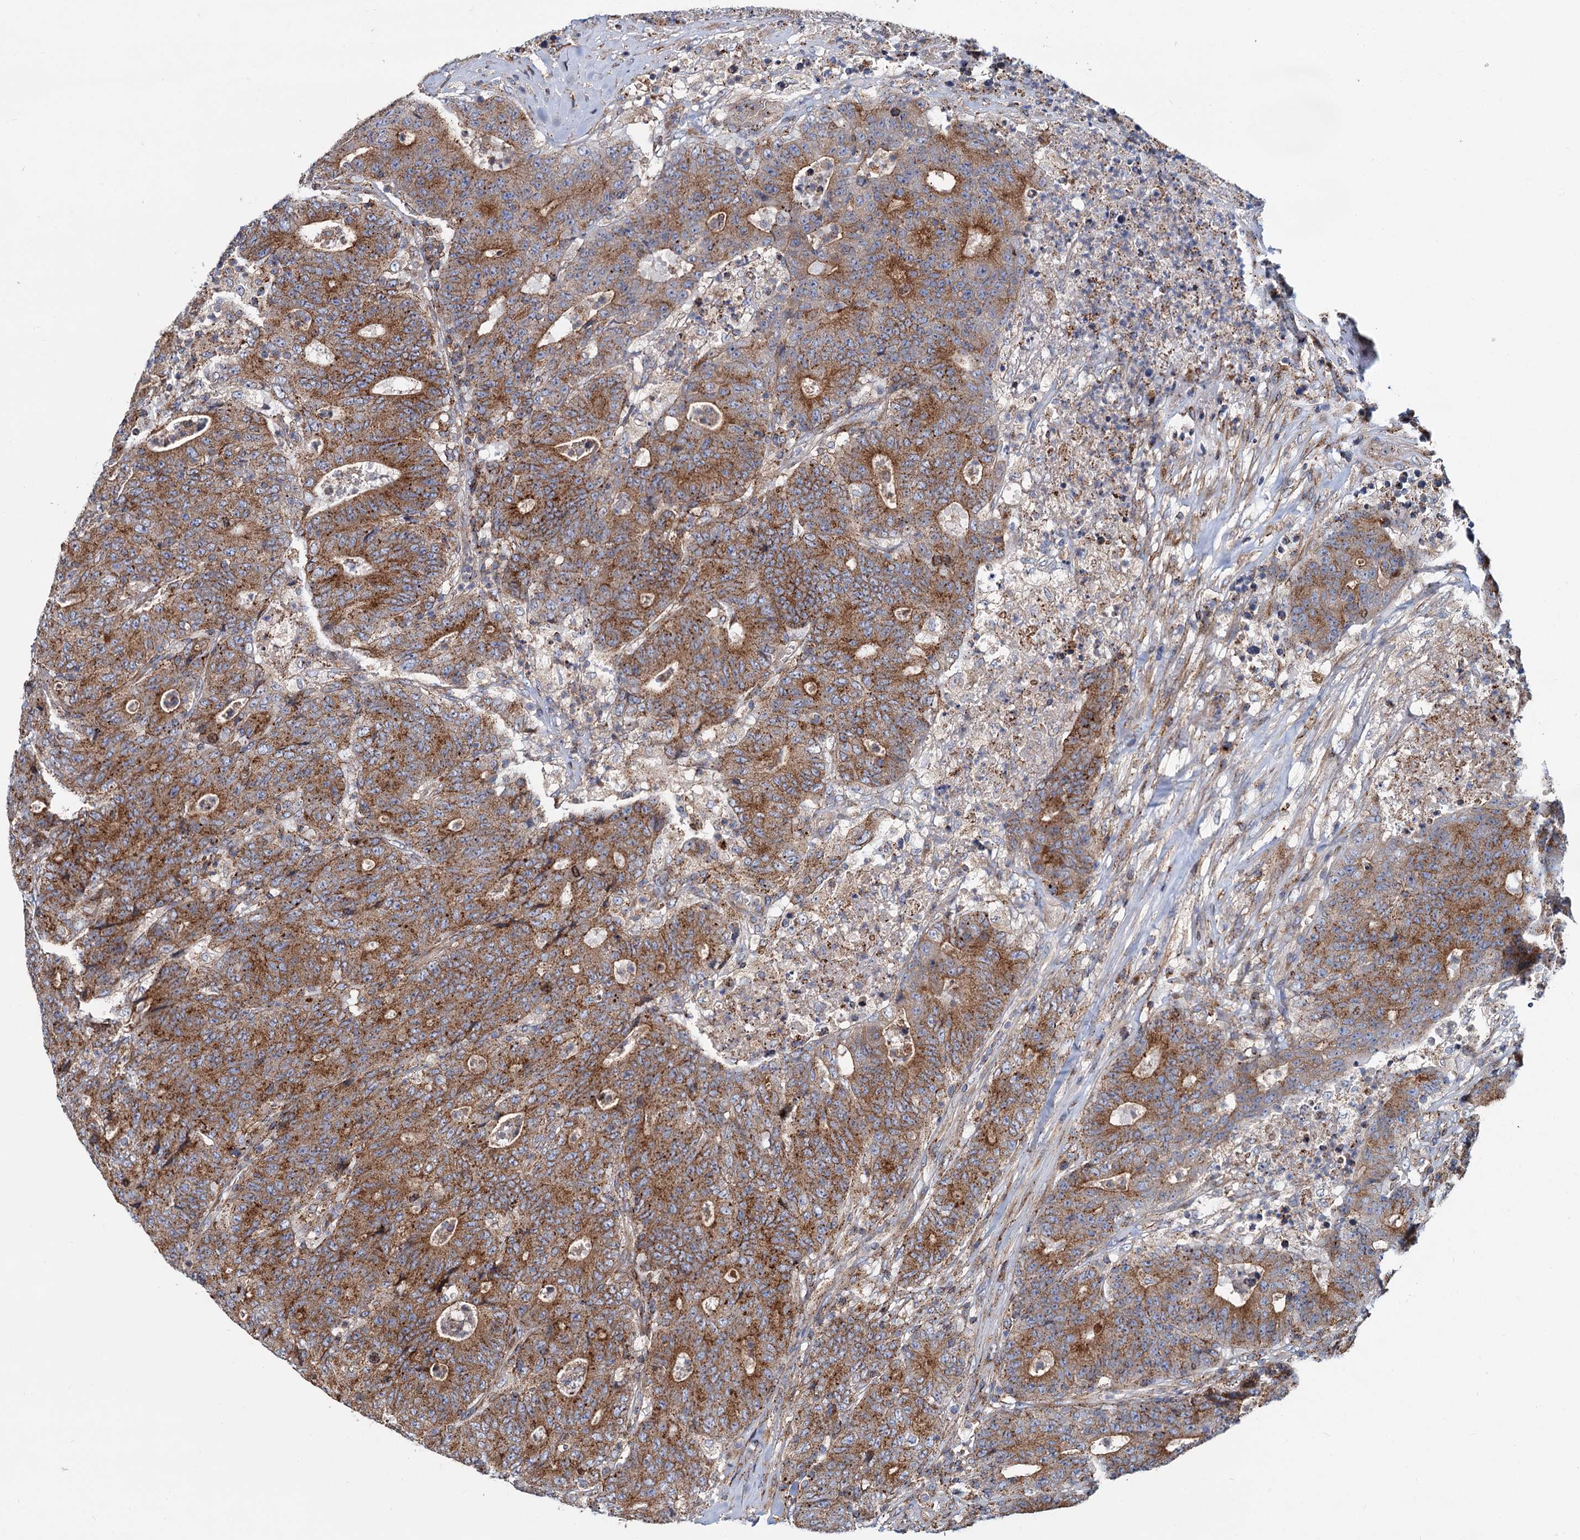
{"staining": {"intensity": "moderate", "quantity": ">75%", "location": "cytoplasmic/membranous"}, "tissue": "colorectal cancer", "cell_type": "Tumor cells", "image_type": "cancer", "snomed": [{"axis": "morphology", "description": "Adenocarcinoma, NOS"}, {"axis": "topography", "description": "Colon"}], "caption": "DAB immunohistochemical staining of adenocarcinoma (colorectal) reveals moderate cytoplasmic/membranous protein positivity in about >75% of tumor cells.", "gene": "PSEN1", "patient": {"sex": "female", "age": 75}}